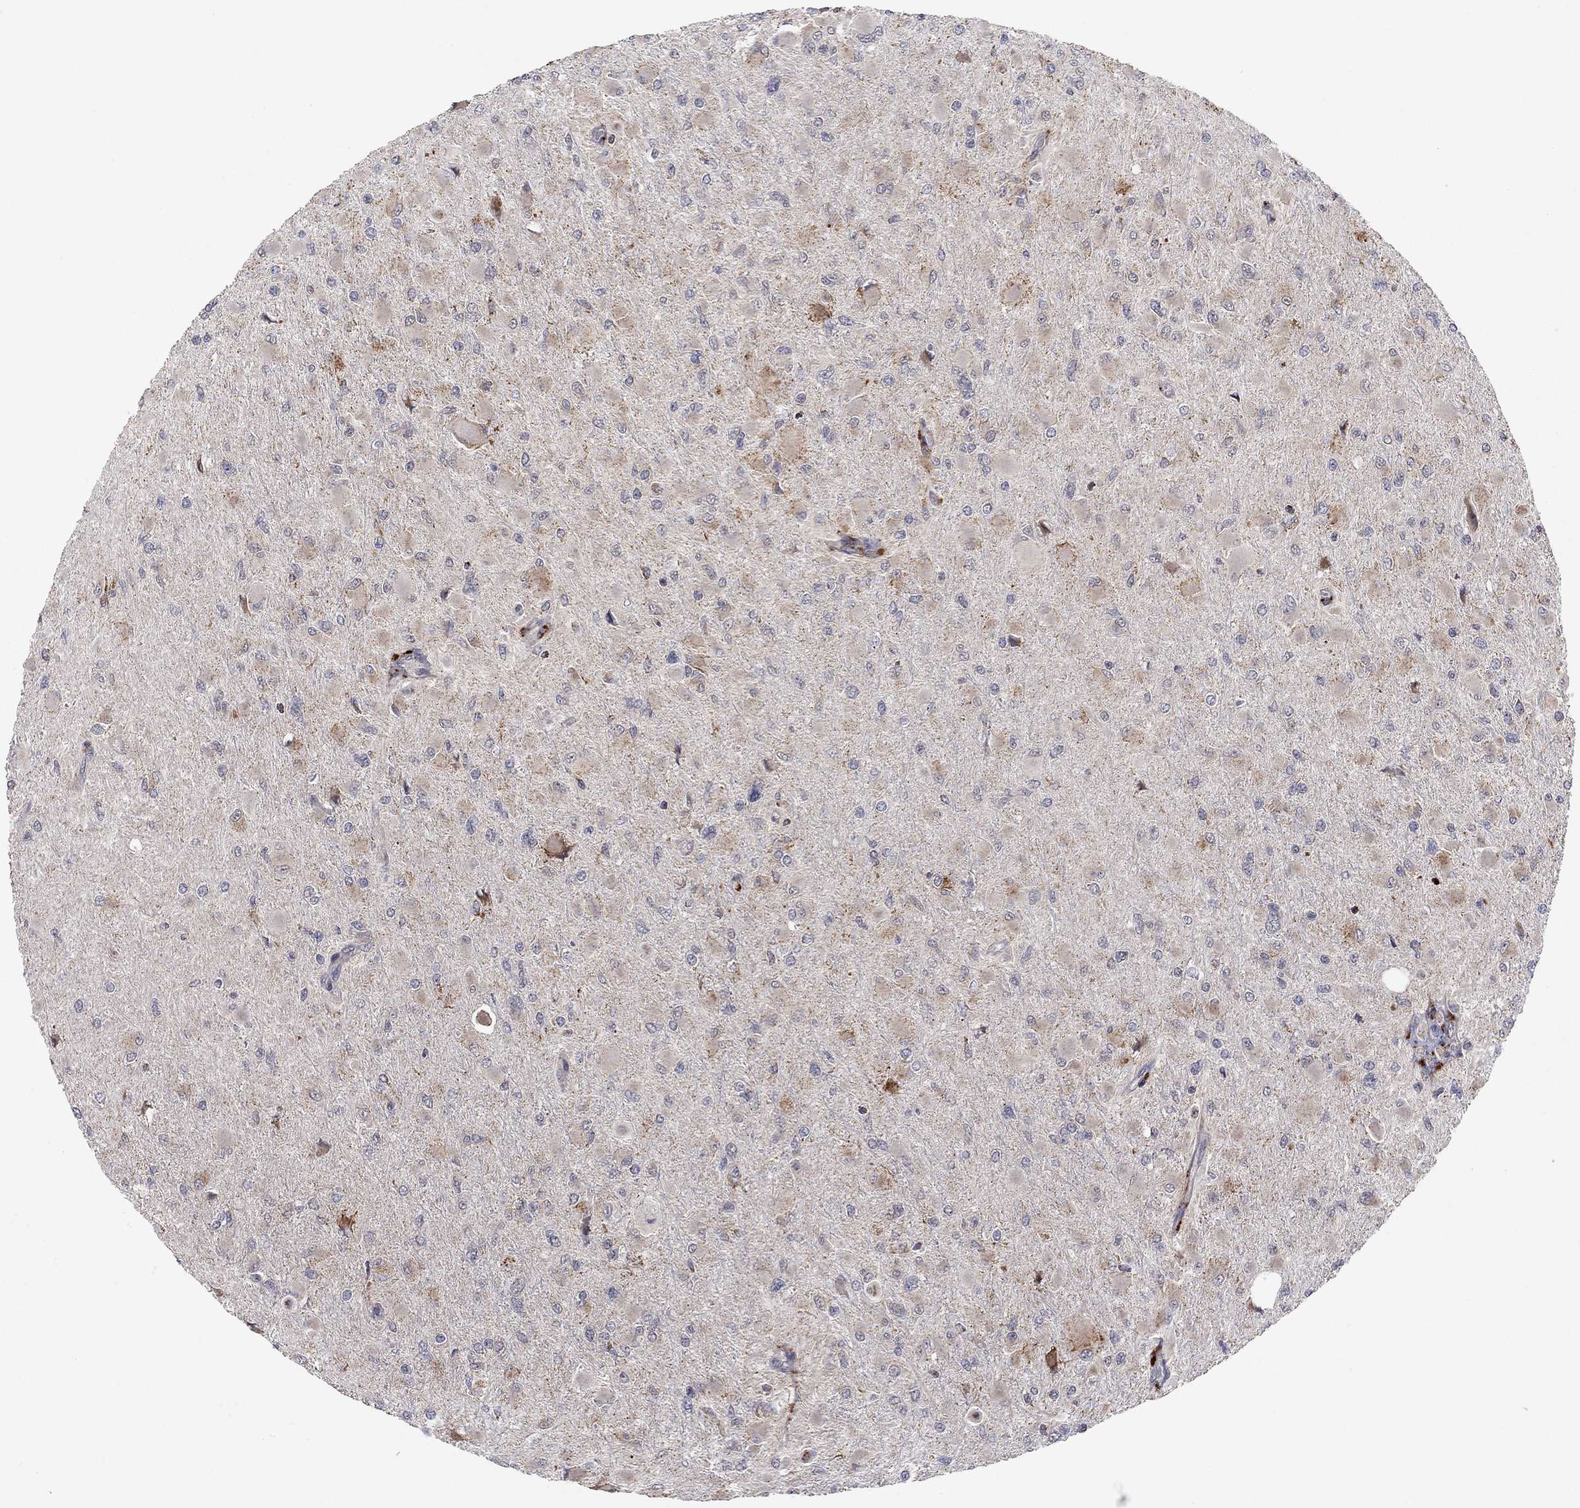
{"staining": {"intensity": "weak", "quantity": "<25%", "location": "cytoplasmic/membranous"}, "tissue": "glioma", "cell_type": "Tumor cells", "image_type": "cancer", "snomed": [{"axis": "morphology", "description": "Glioma, malignant, High grade"}, {"axis": "topography", "description": "Cerebral cortex"}], "caption": "Tumor cells show no significant positivity in malignant glioma (high-grade).", "gene": "IDS", "patient": {"sex": "female", "age": 36}}